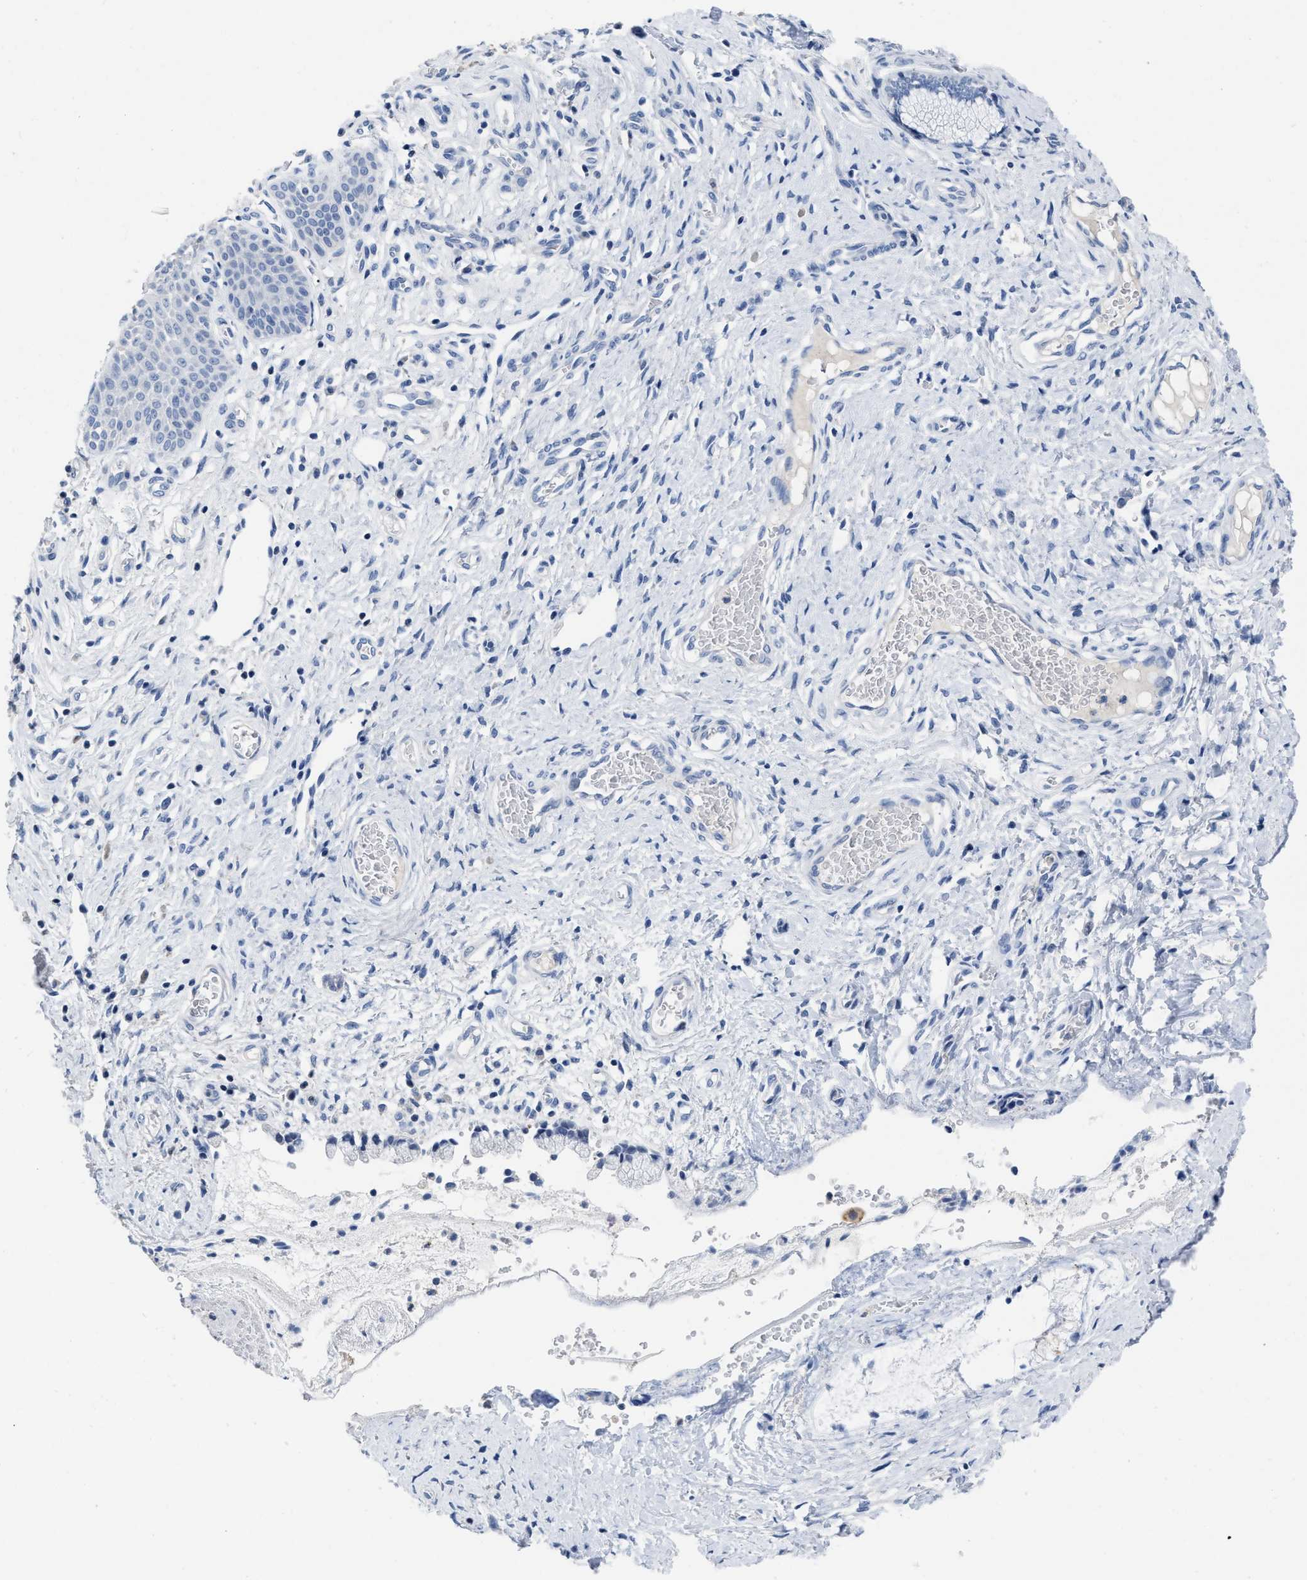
{"staining": {"intensity": "negative", "quantity": "none", "location": "none"}, "tissue": "cervix", "cell_type": "Glandular cells", "image_type": "normal", "snomed": [{"axis": "morphology", "description": "Normal tissue, NOS"}, {"axis": "topography", "description": "Cervix"}], "caption": "Benign cervix was stained to show a protein in brown. There is no significant expression in glandular cells. The staining is performed using DAB brown chromogen with nuclei counter-stained in using hematoxylin.", "gene": "CEACAM5", "patient": {"sex": "female", "age": 55}}